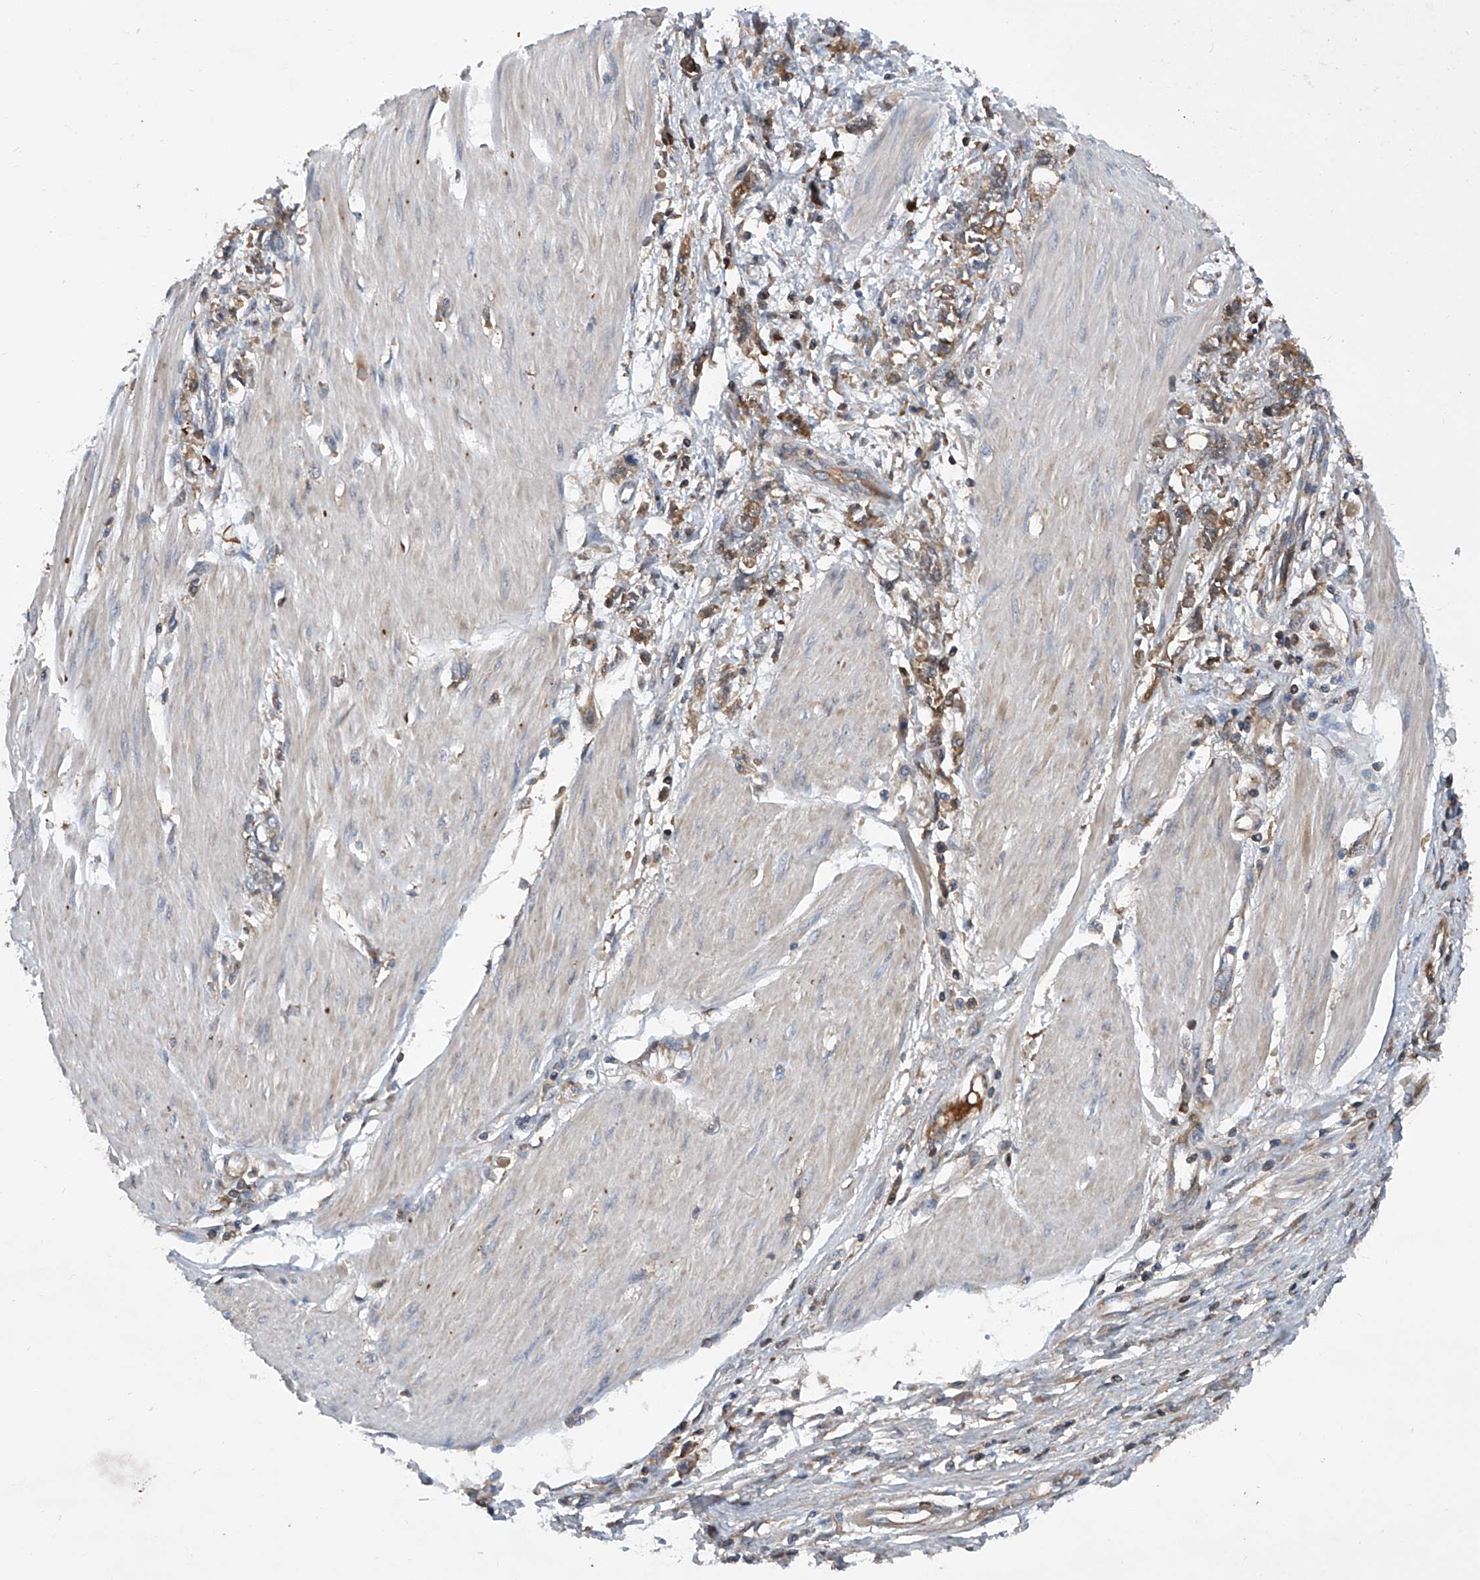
{"staining": {"intensity": "moderate", "quantity": ">75%", "location": "cytoplasmic/membranous"}, "tissue": "stomach cancer", "cell_type": "Tumor cells", "image_type": "cancer", "snomed": [{"axis": "morphology", "description": "Adenocarcinoma, NOS"}, {"axis": "topography", "description": "Stomach"}], "caption": "Protein positivity by IHC displays moderate cytoplasmic/membranous staining in approximately >75% of tumor cells in adenocarcinoma (stomach).", "gene": "ASCC3", "patient": {"sex": "female", "age": 76}}